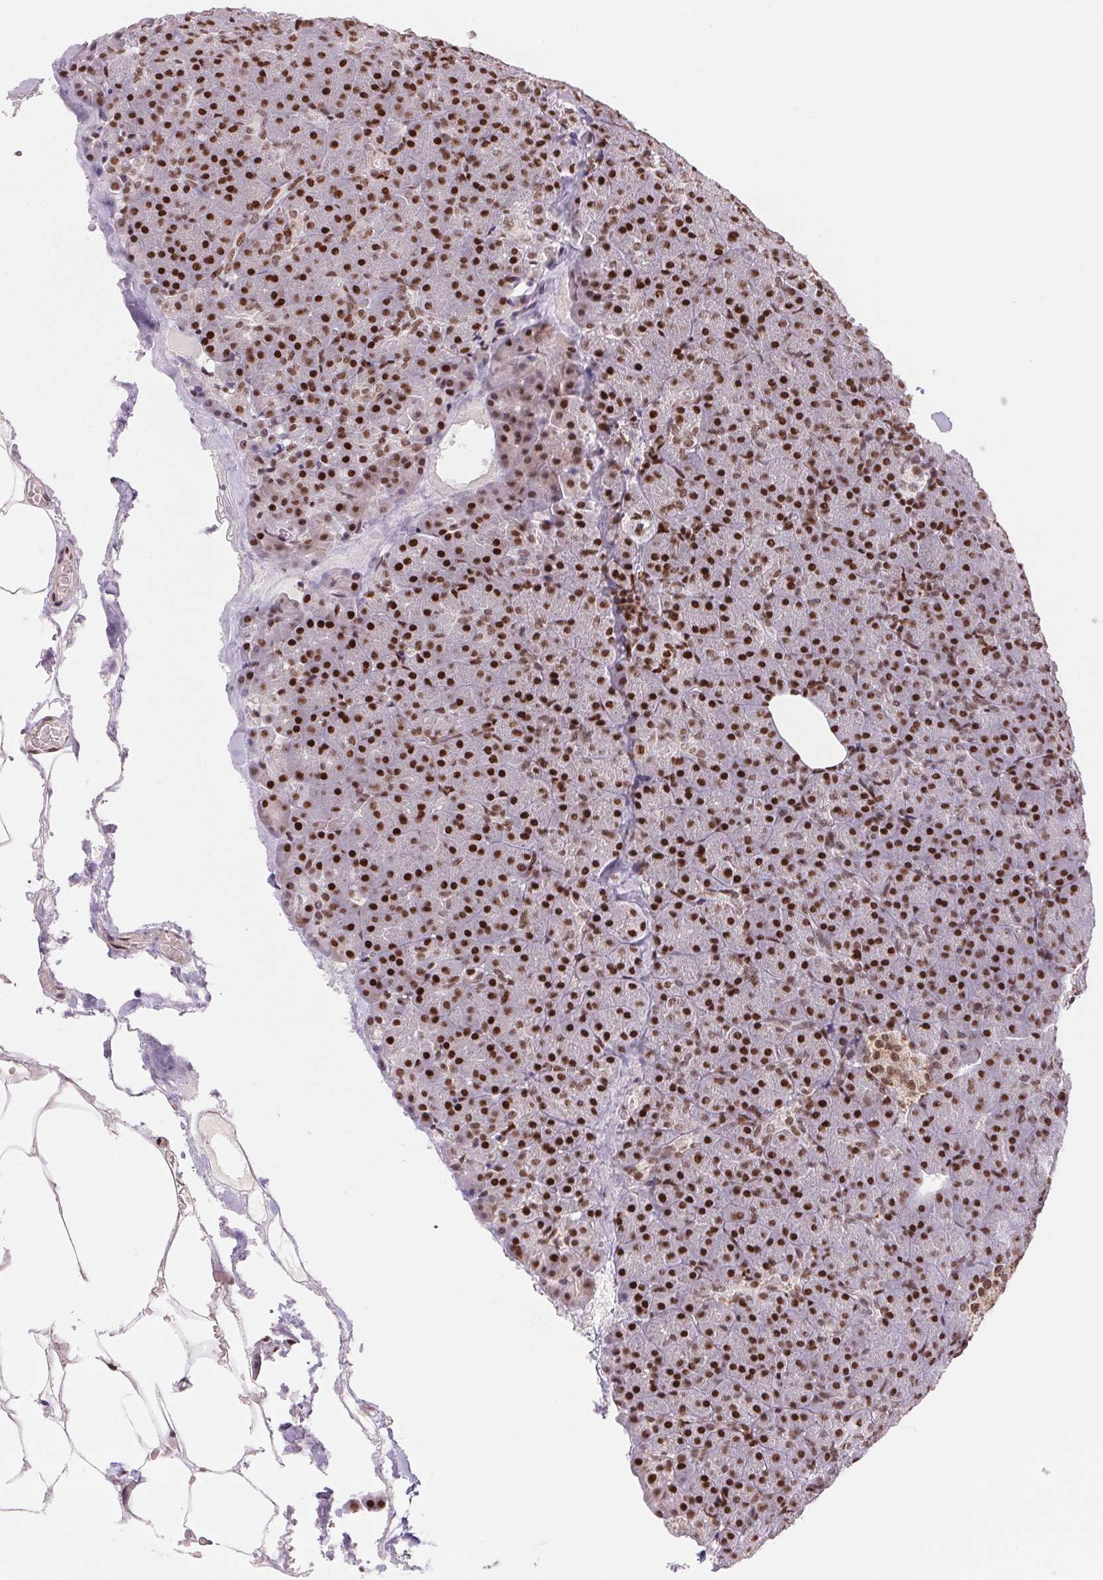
{"staining": {"intensity": "strong", "quantity": ">75%", "location": "nuclear"}, "tissue": "pancreas", "cell_type": "Exocrine glandular cells", "image_type": "normal", "snomed": [{"axis": "morphology", "description": "Normal tissue, NOS"}, {"axis": "topography", "description": "Pancreas"}], "caption": "Pancreas stained with DAB (3,3'-diaminobenzidine) IHC exhibits high levels of strong nuclear expression in approximately >75% of exocrine glandular cells.", "gene": "ZNF80", "patient": {"sex": "female", "age": 74}}